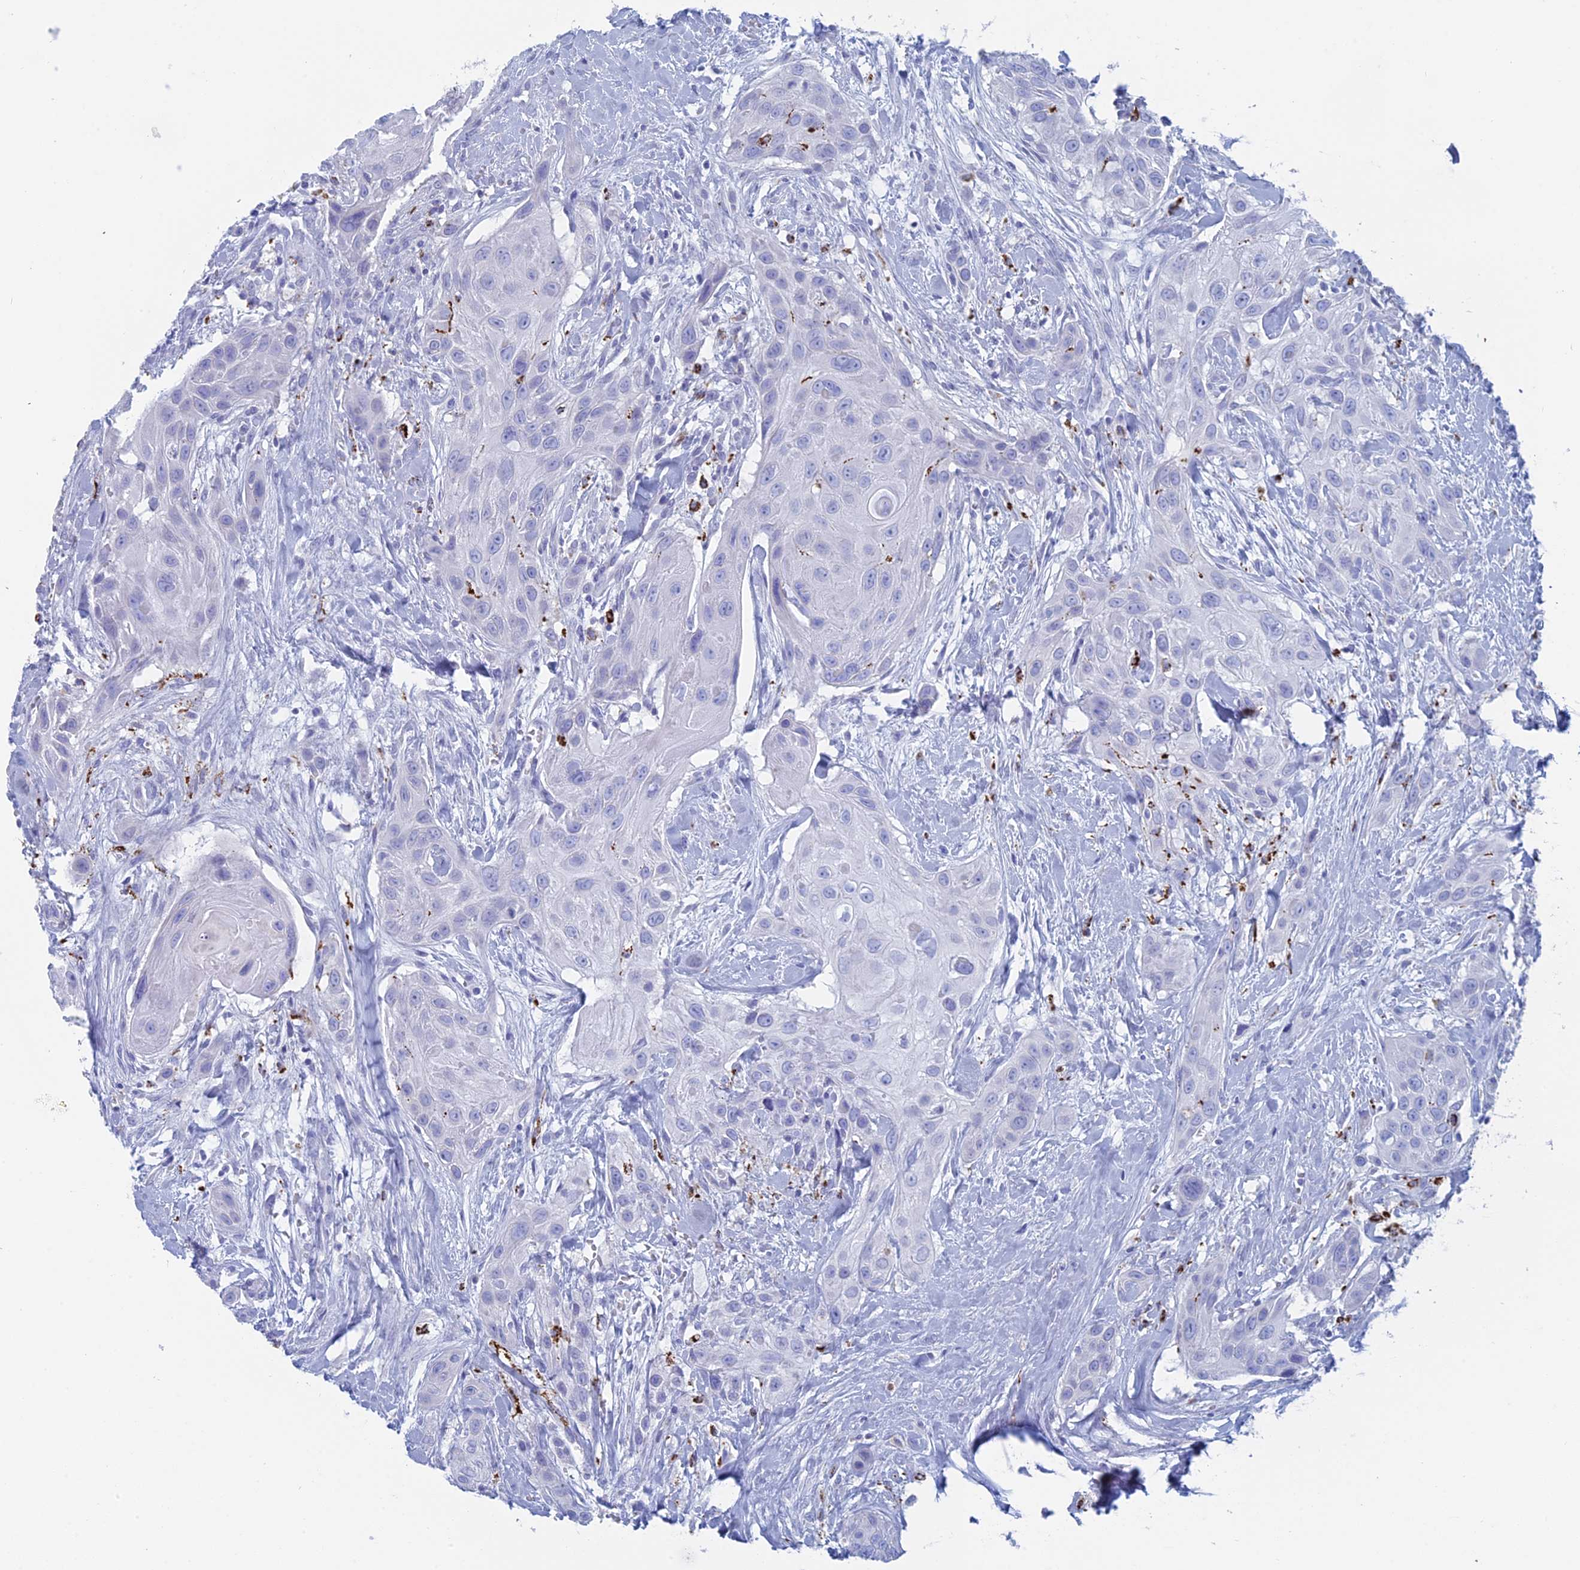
{"staining": {"intensity": "negative", "quantity": "none", "location": "none"}, "tissue": "head and neck cancer", "cell_type": "Tumor cells", "image_type": "cancer", "snomed": [{"axis": "morphology", "description": "Squamous cell carcinoma, NOS"}, {"axis": "topography", "description": "Head-Neck"}], "caption": "Tumor cells show no significant staining in squamous cell carcinoma (head and neck). (DAB (3,3'-diaminobenzidine) immunohistochemistry (IHC) with hematoxylin counter stain).", "gene": "ALMS1", "patient": {"sex": "male", "age": 81}}